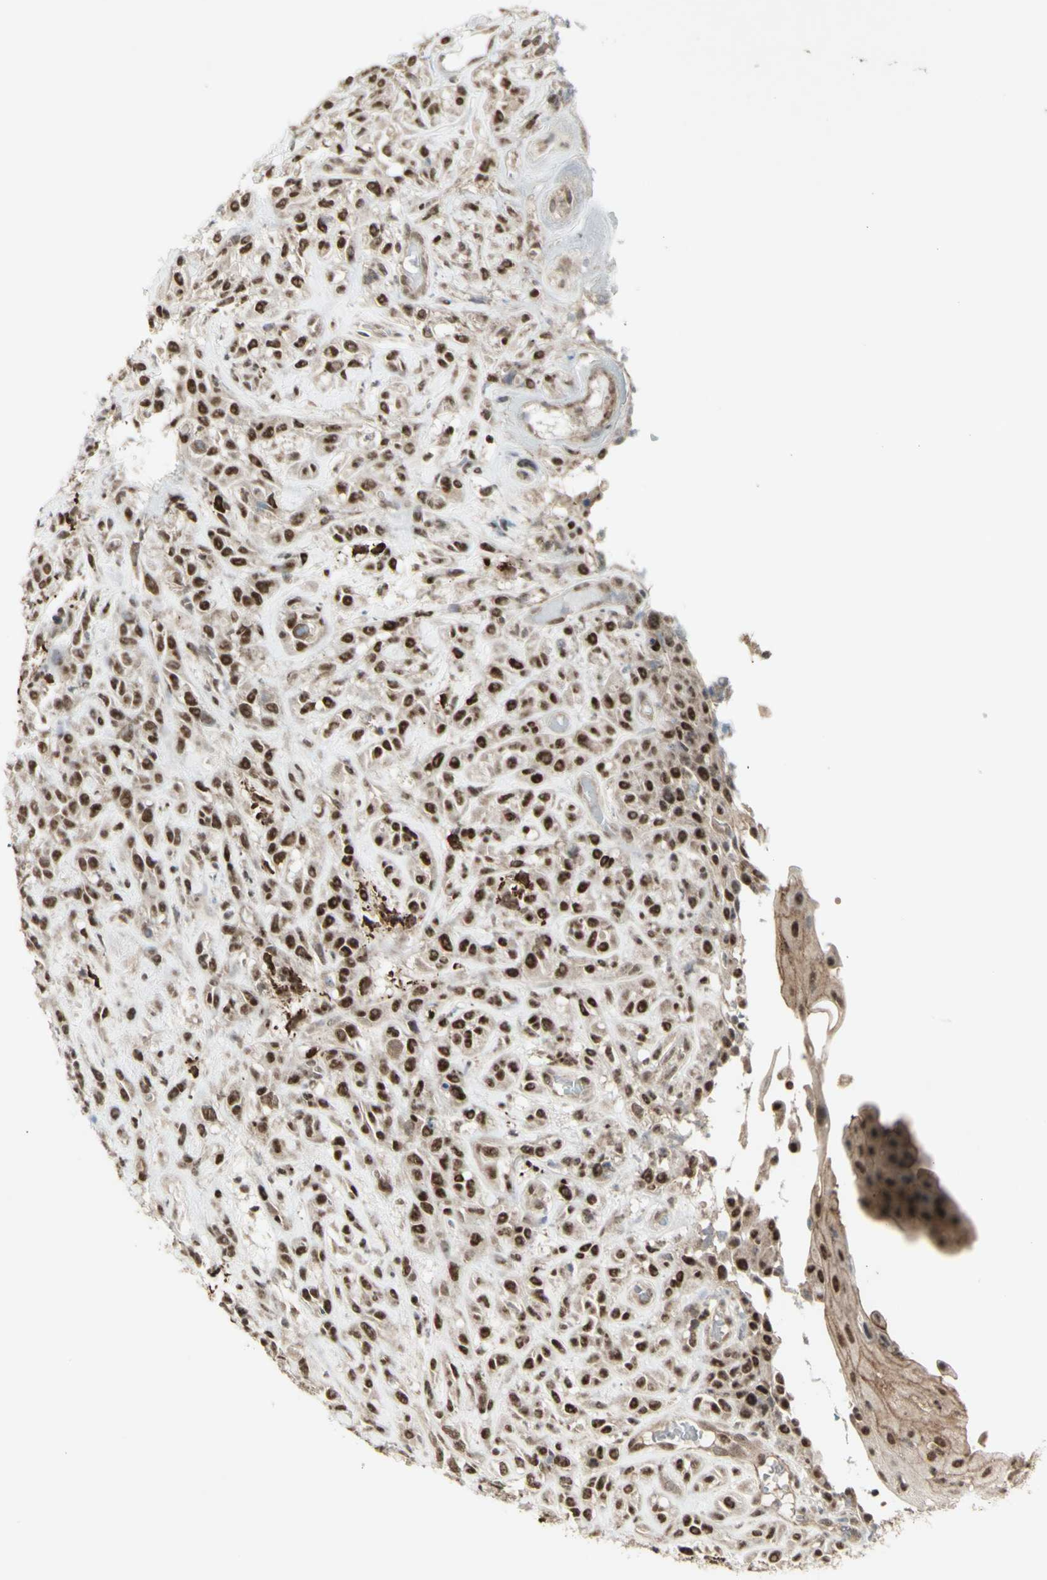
{"staining": {"intensity": "strong", "quantity": ">75%", "location": "nuclear"}, "tissue": "head and neck cancer", "cell_type": "Tumor cells", "image_type": "cancer", "snomed": [{"axis": "morphology", "description": "Normal tissue, NOS"}, {"axis": "morphology", "description": "Squamous cell carcinoma, NOS"}, {"axis": "topography", "description": "Cartilage tissue"}, {"axis": "topography", "description": "Head-Neck"}], "caption": "About >75% of tumor cells in human squamous cell carcinoma (head and neck) reveal strong nuclear protein expression as visualized by brown immunohistochemical staining.", "gene": "CCNT1", "patient": {"sex": "male", "age": 62}}